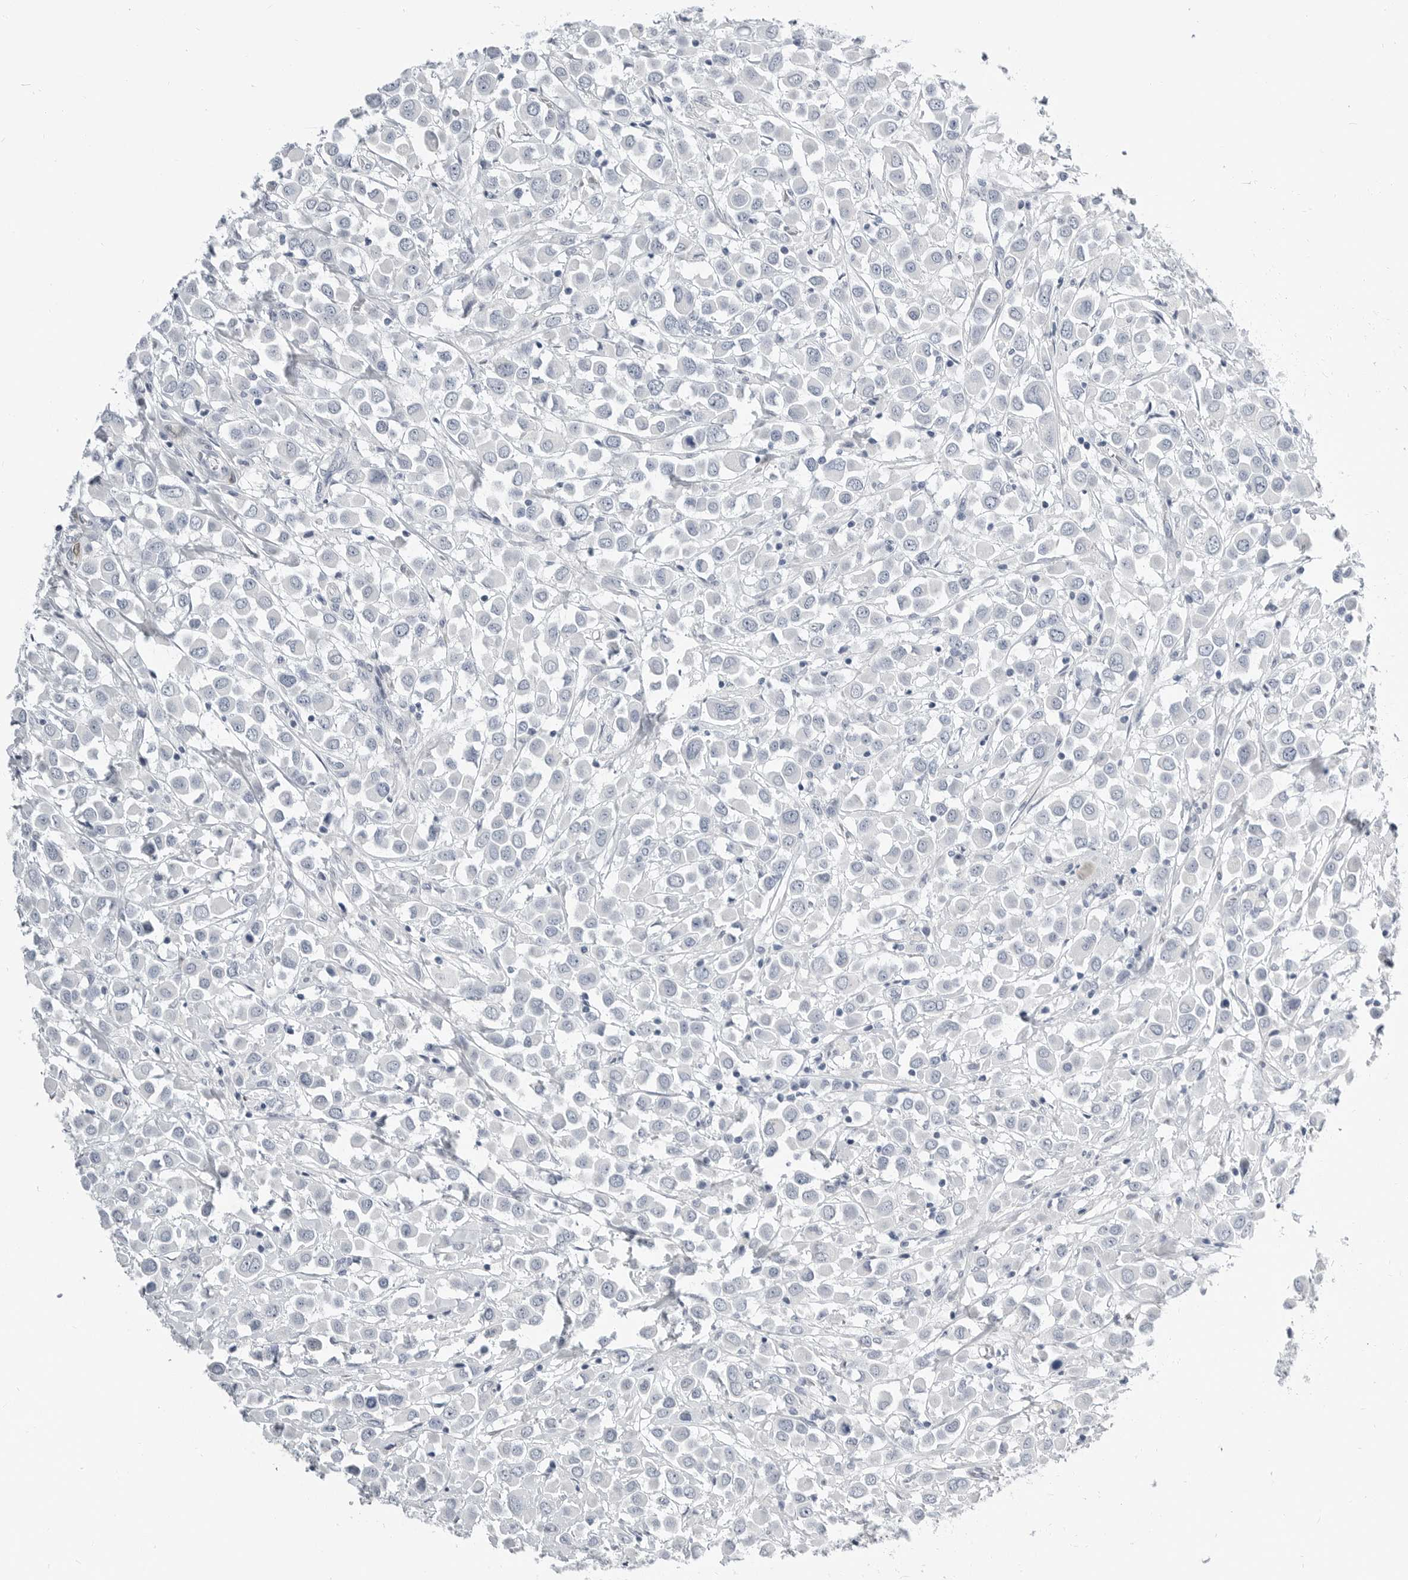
{"staining": {"intensity": "negative", "quantity": "none", "location": "none"}, "tissue": "breast cancer", "cell_type": "Tumor cells", "image_type": "cancer", "snomed": [{"axis": "morphology", "description": "Duct carcinoma"}, {"axis": "topography", "description": "Breast"}], "caption": "Tumor cells are negative for brown protein staining in invasive ductal carcinoma (breast). Nuclei are stained in blue.", "gene": "PLN", "patient": {"sex": "female", "age": 61}}